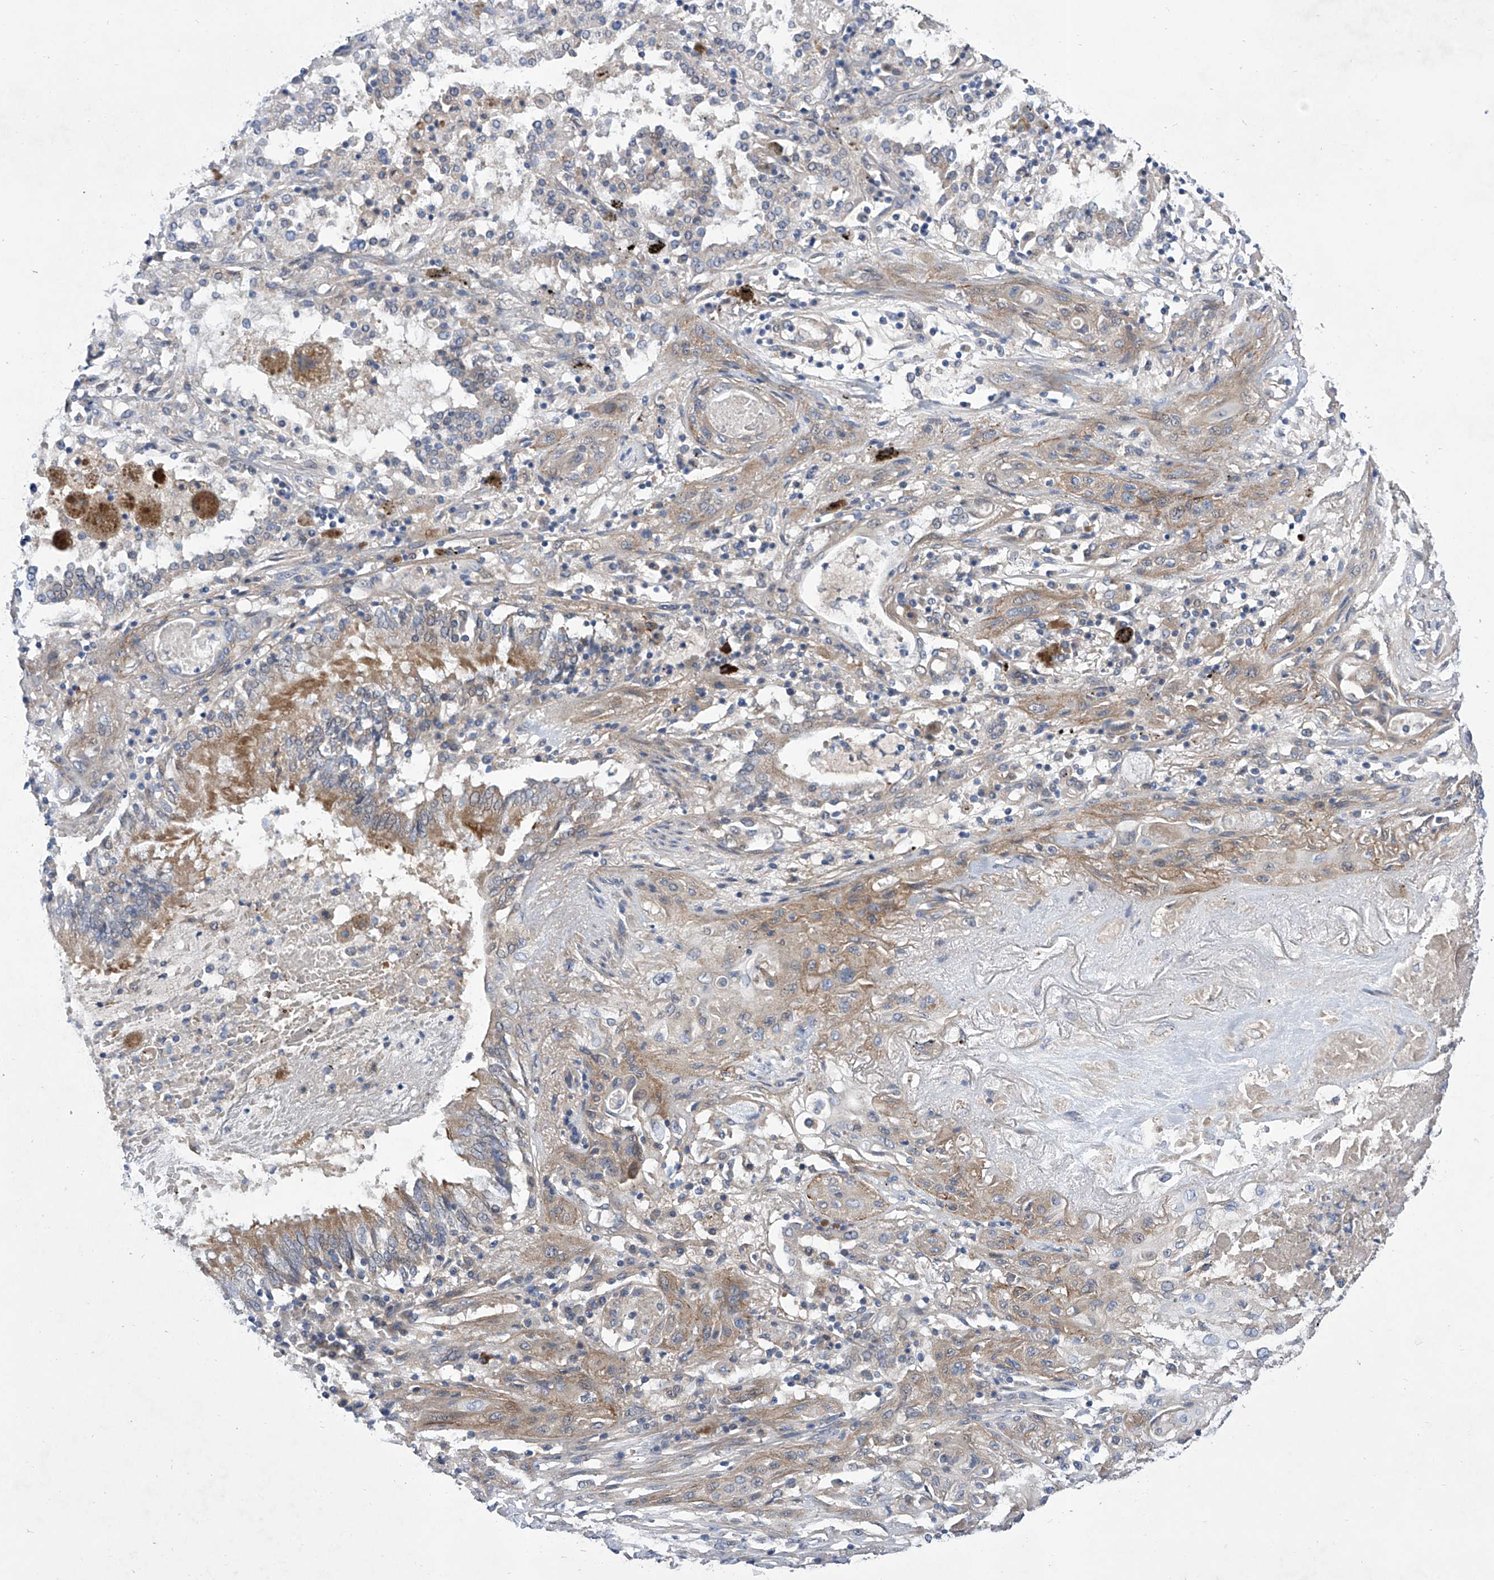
{"staining": {"intensity": "weak", "quantity": "25%-75%", "location": "cytoplasmic/membranous"}, "tissue": "lung cancer", "cell_type": "Tumor cells", "image_type": "cancer", "snomed": [{"axis": "morphology", "description": "Squamous cell carcinoma, NOS"}, {"axis": "topography", "description": "Lung"}], "caption": "A low amount of weak cytoplasmic/membranous expression is seen in about 25%-75% of tumor cells in lung squamous cell carcinoma tissue.", "gene": "SRBD1", "patient": {"sex": "female", "age": 47}}